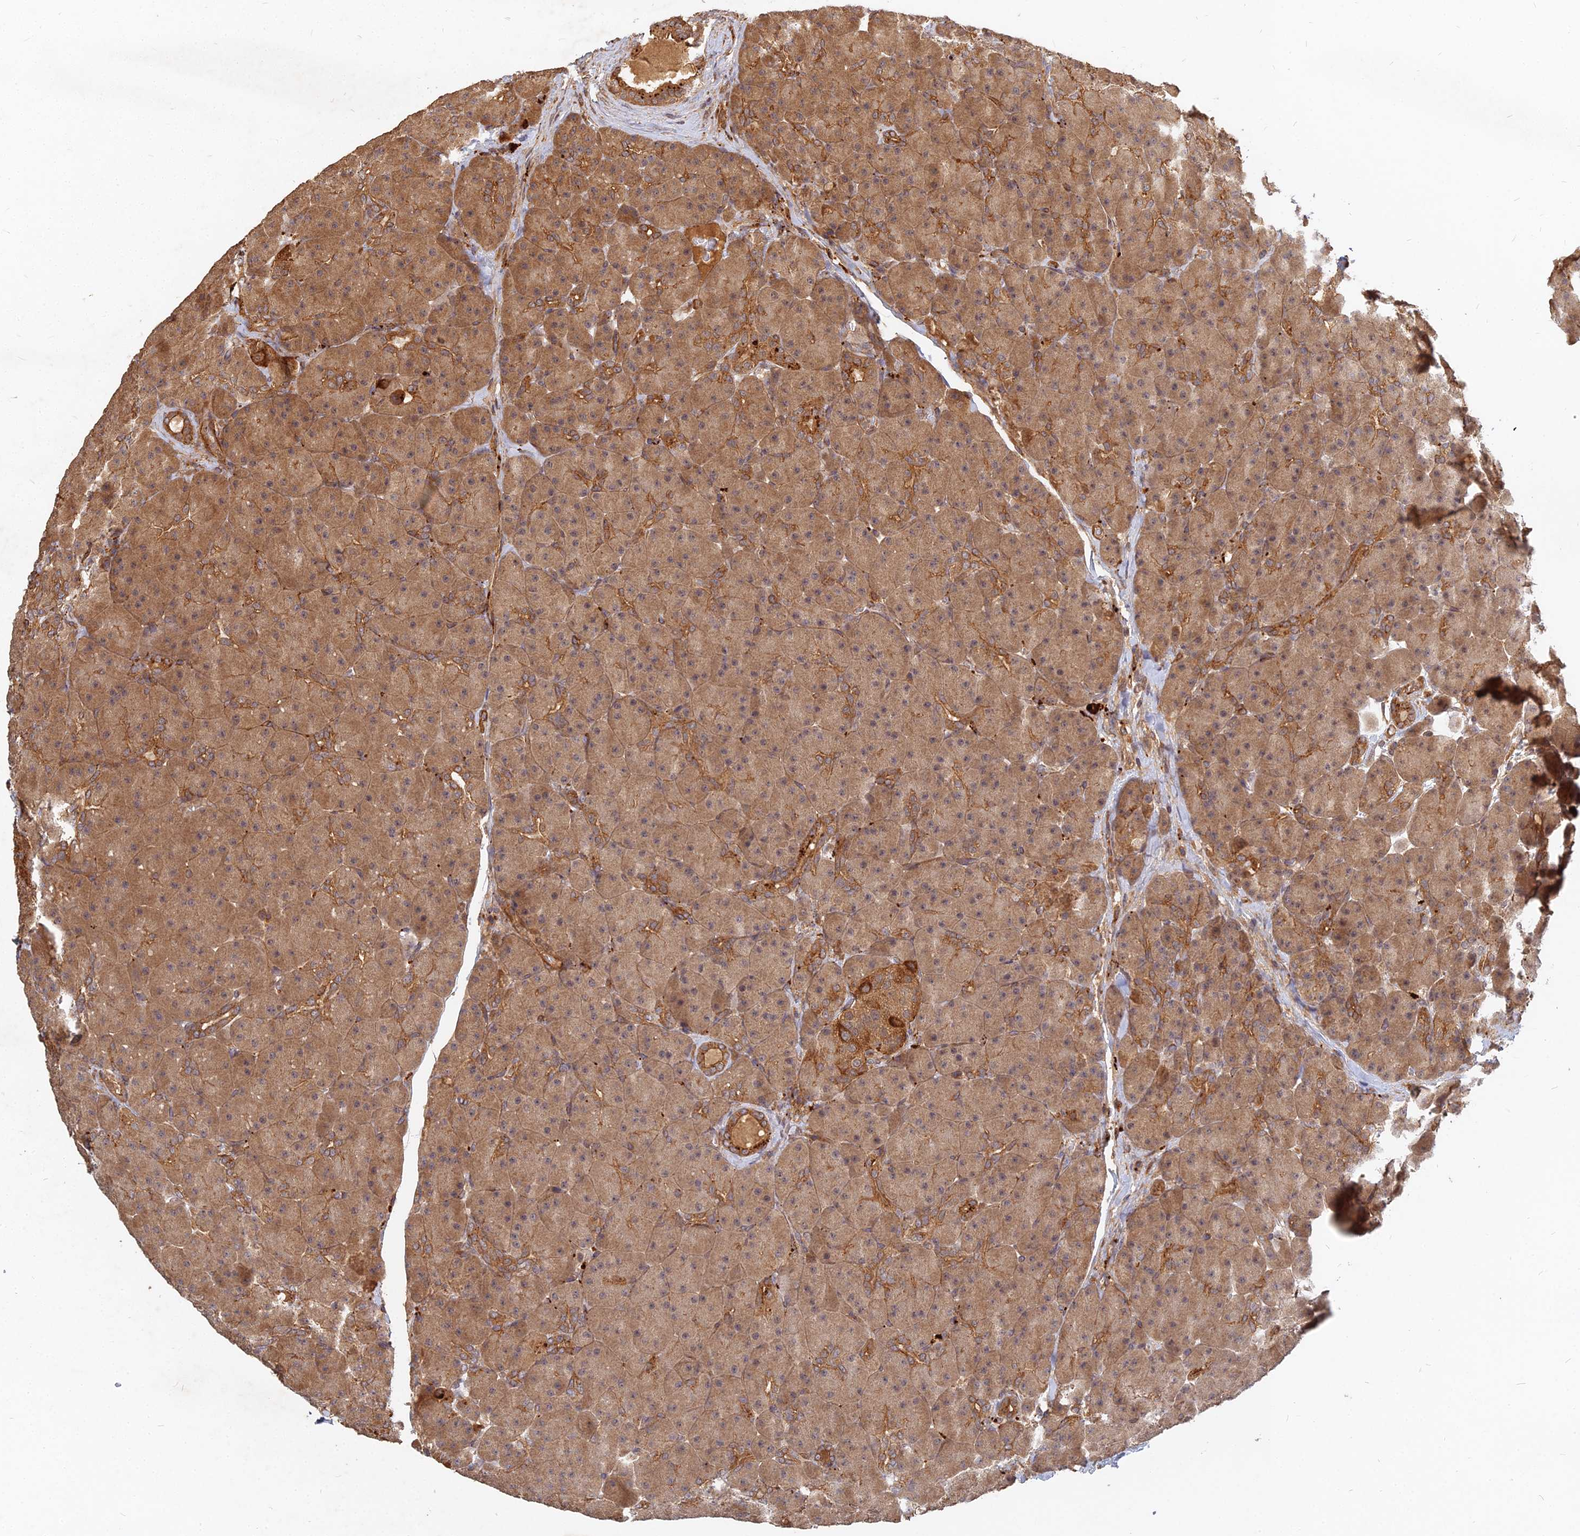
{"staining": {"intensity": "moderate", "quantity": ">75%", "location": "cytoplasmic/membranous"}, "tissue": "pancreas", "cell_type": "Exocrine glandular cells", "image_type": "normal", "snomed": [{"axis": "morphology", "description": "Normal tissue, NOS"}, {"axis": "topography", "description": "Pancreas"}], "caption": "Pancreas stained for a protein (brown) demonstrates moderate cytoplasmic/membranous positive positivity in about >75% of exocrine glandular cells.", "gene": "UBE2W", "patient": {"sex": "male", "age": 66}}